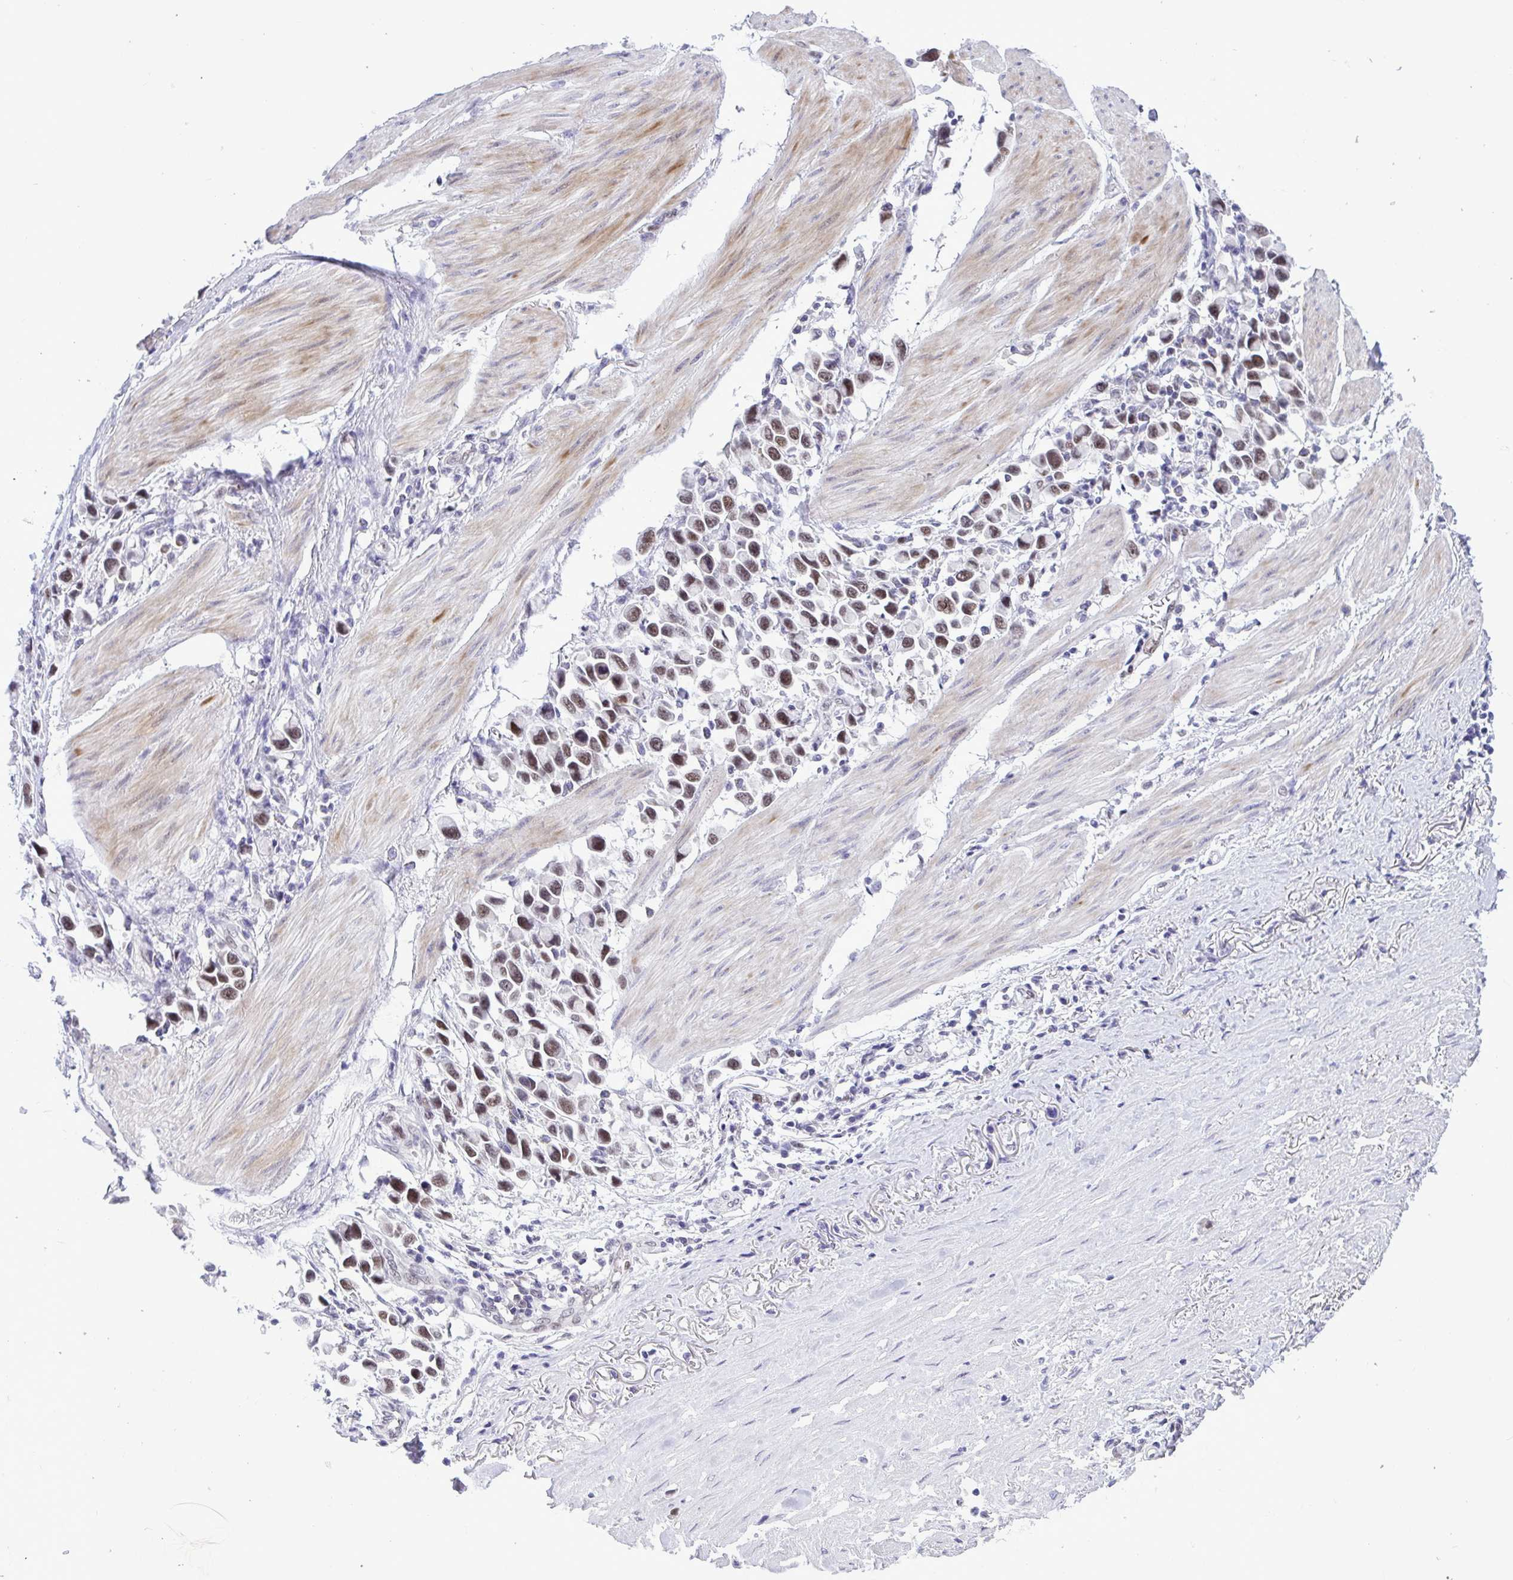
{"staining": {"intensity": "moderate", "quantity": "25%-75%", "location": "nuclear"}, "tissue": "stomach cancer", "cell_type": "Tumor cells", "image_type": "cancer", "snomed": [{"axis": "morphology", "description": "Adenocarcinoma, NOS"}, {"axis": "topography", "description": "Stomach"}], "caption": "This is a histology image of immunohistochemistry staining of stomach cancer, which shows moderate expression in the nuclear of tumor cells.", "gene": "TEAD4", "patient": {"sex": "female", "age": 81}}